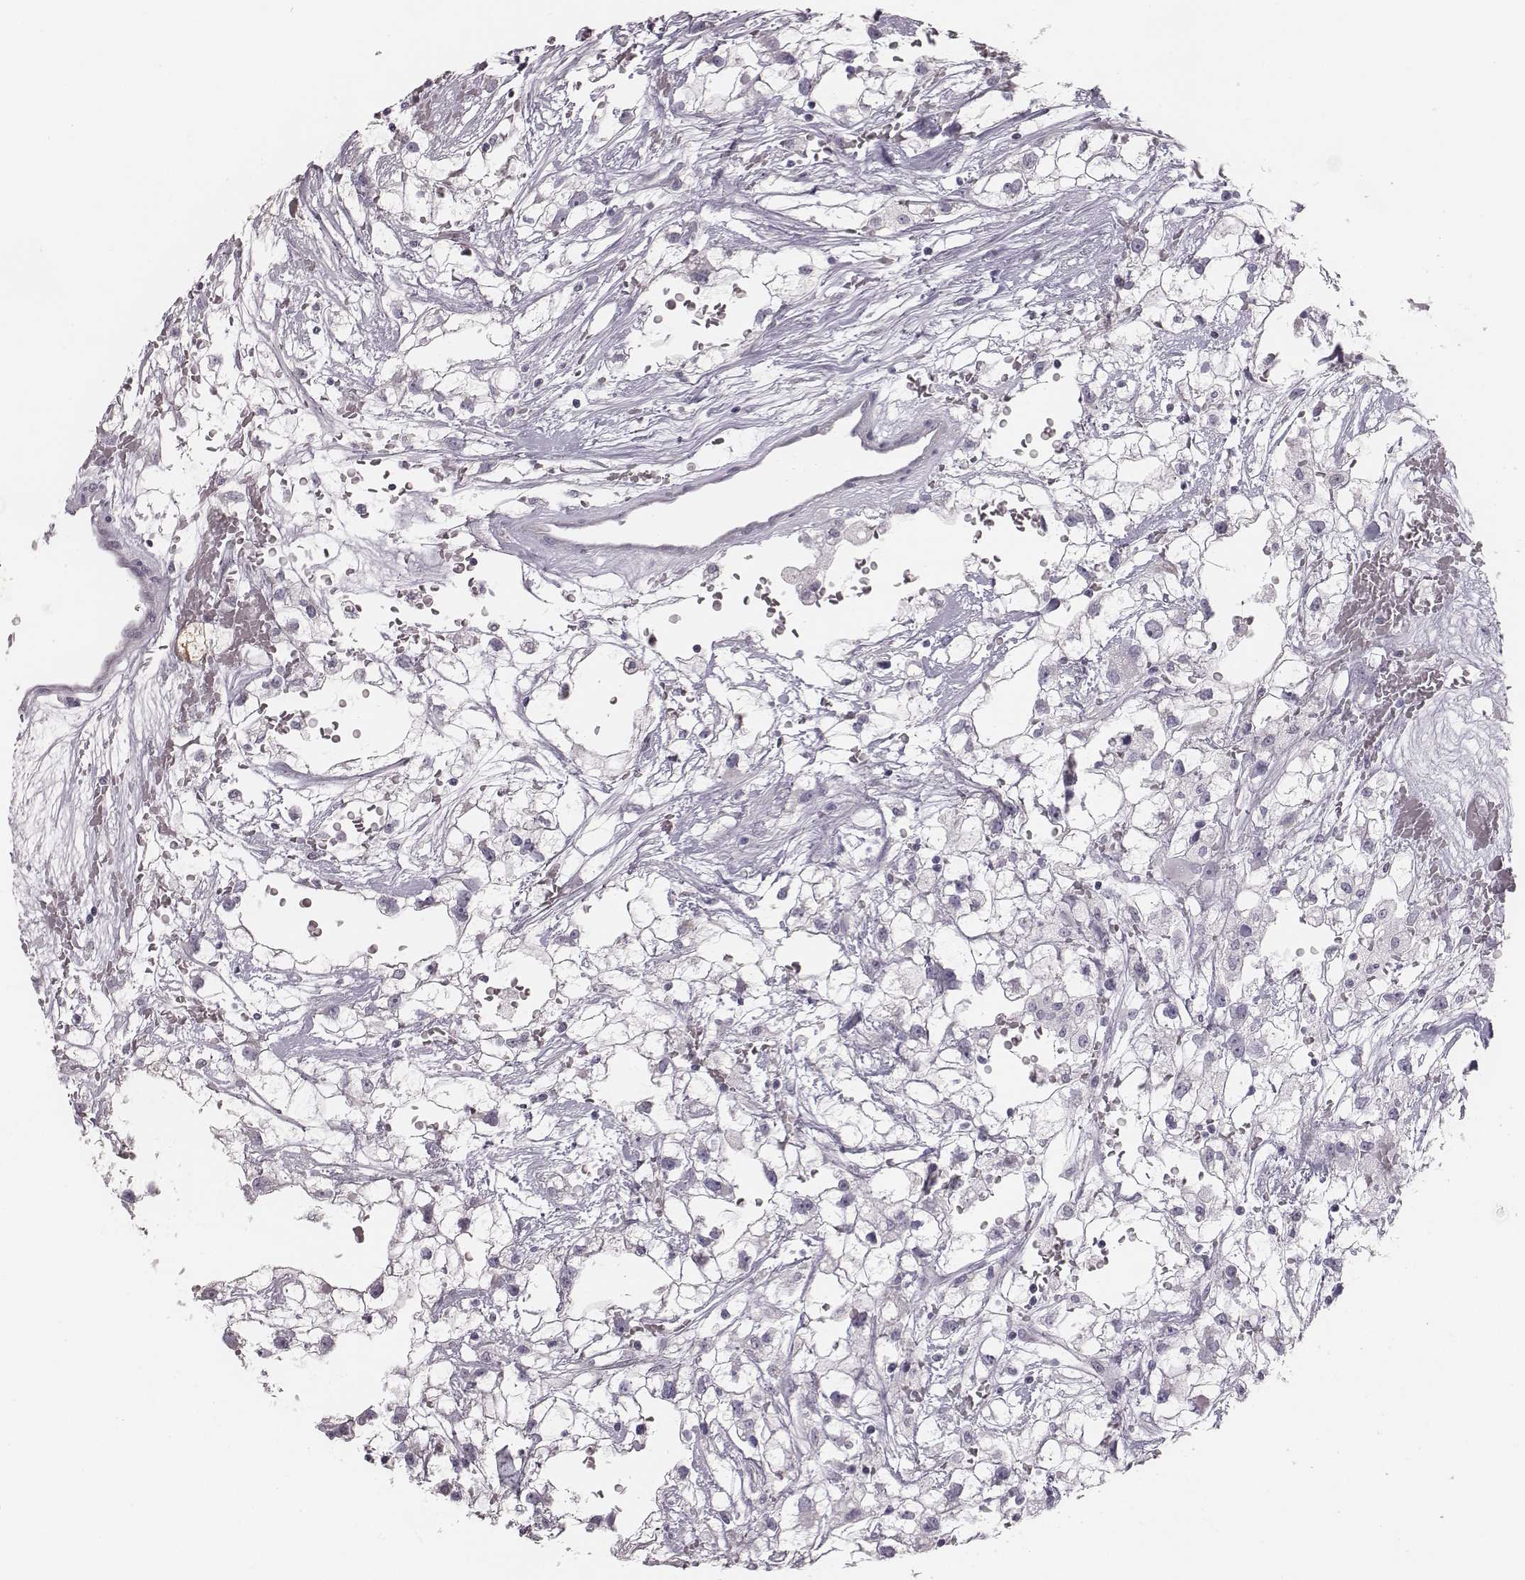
{"staining": {"intensity": "negative", "quantity": "none", "location": "none"}, "tissue": "renal cancer", "cell_type": "Tumor cells", "image_type": "cancer", "snomed": [{"axis": "morphology", "description": "Adenocarcinoma, NOS"}, {"axis": "topography", "description": "Kidney"}], "caption": "Tumor cells are negative for protein expression in human renal cancer (adenocarcinoma). (DAB (3,3'-diaminobenzidine) IHC visualized using brightfield microscopy, high magnification).", "gene": "C6orf58", "patient": {"sex": "male", "age": 59}}